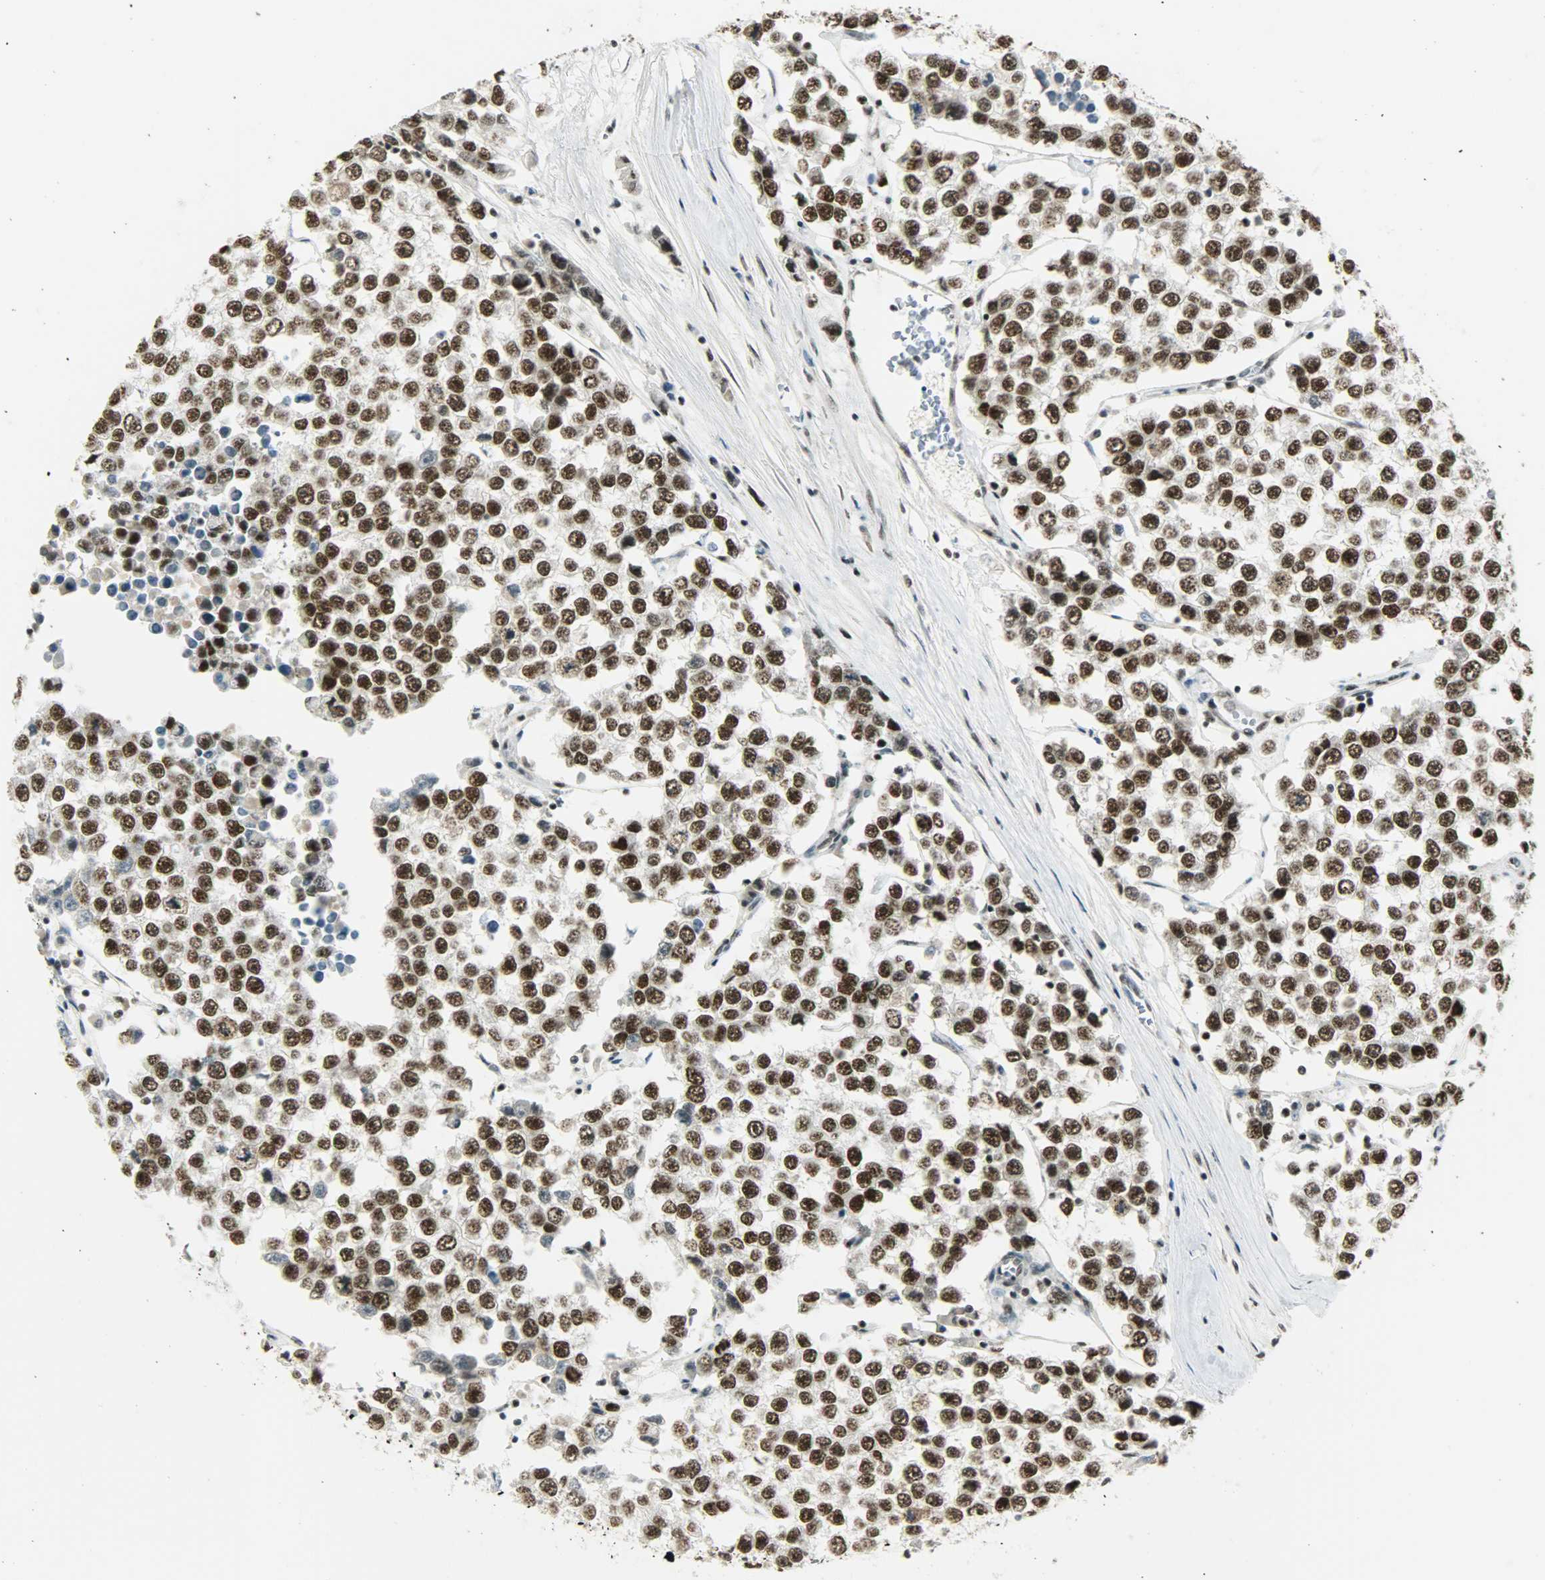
{"staining": {"intensity": "strong", "quantity": ">75%", "location": "nuclear"}, "tissue": "testis cancer", "cell_type": "Tumor cells", "image_type": "cancer", "snomed": [{"axis": "morphology", "description": "Seminoma, NOS"}, {"axis": "morphology", "description": "Carcinoma, Embryonal, NOS"}, {"axis": "topography", "description": "Testis"}], "caption": "Human testis seminoma stained with a brown dye demonstrates strong nuclear positive positivity in about >75% of tumor cells.", "gene": "SUGP1", "patient": {"sex": "male", "age": 52}}